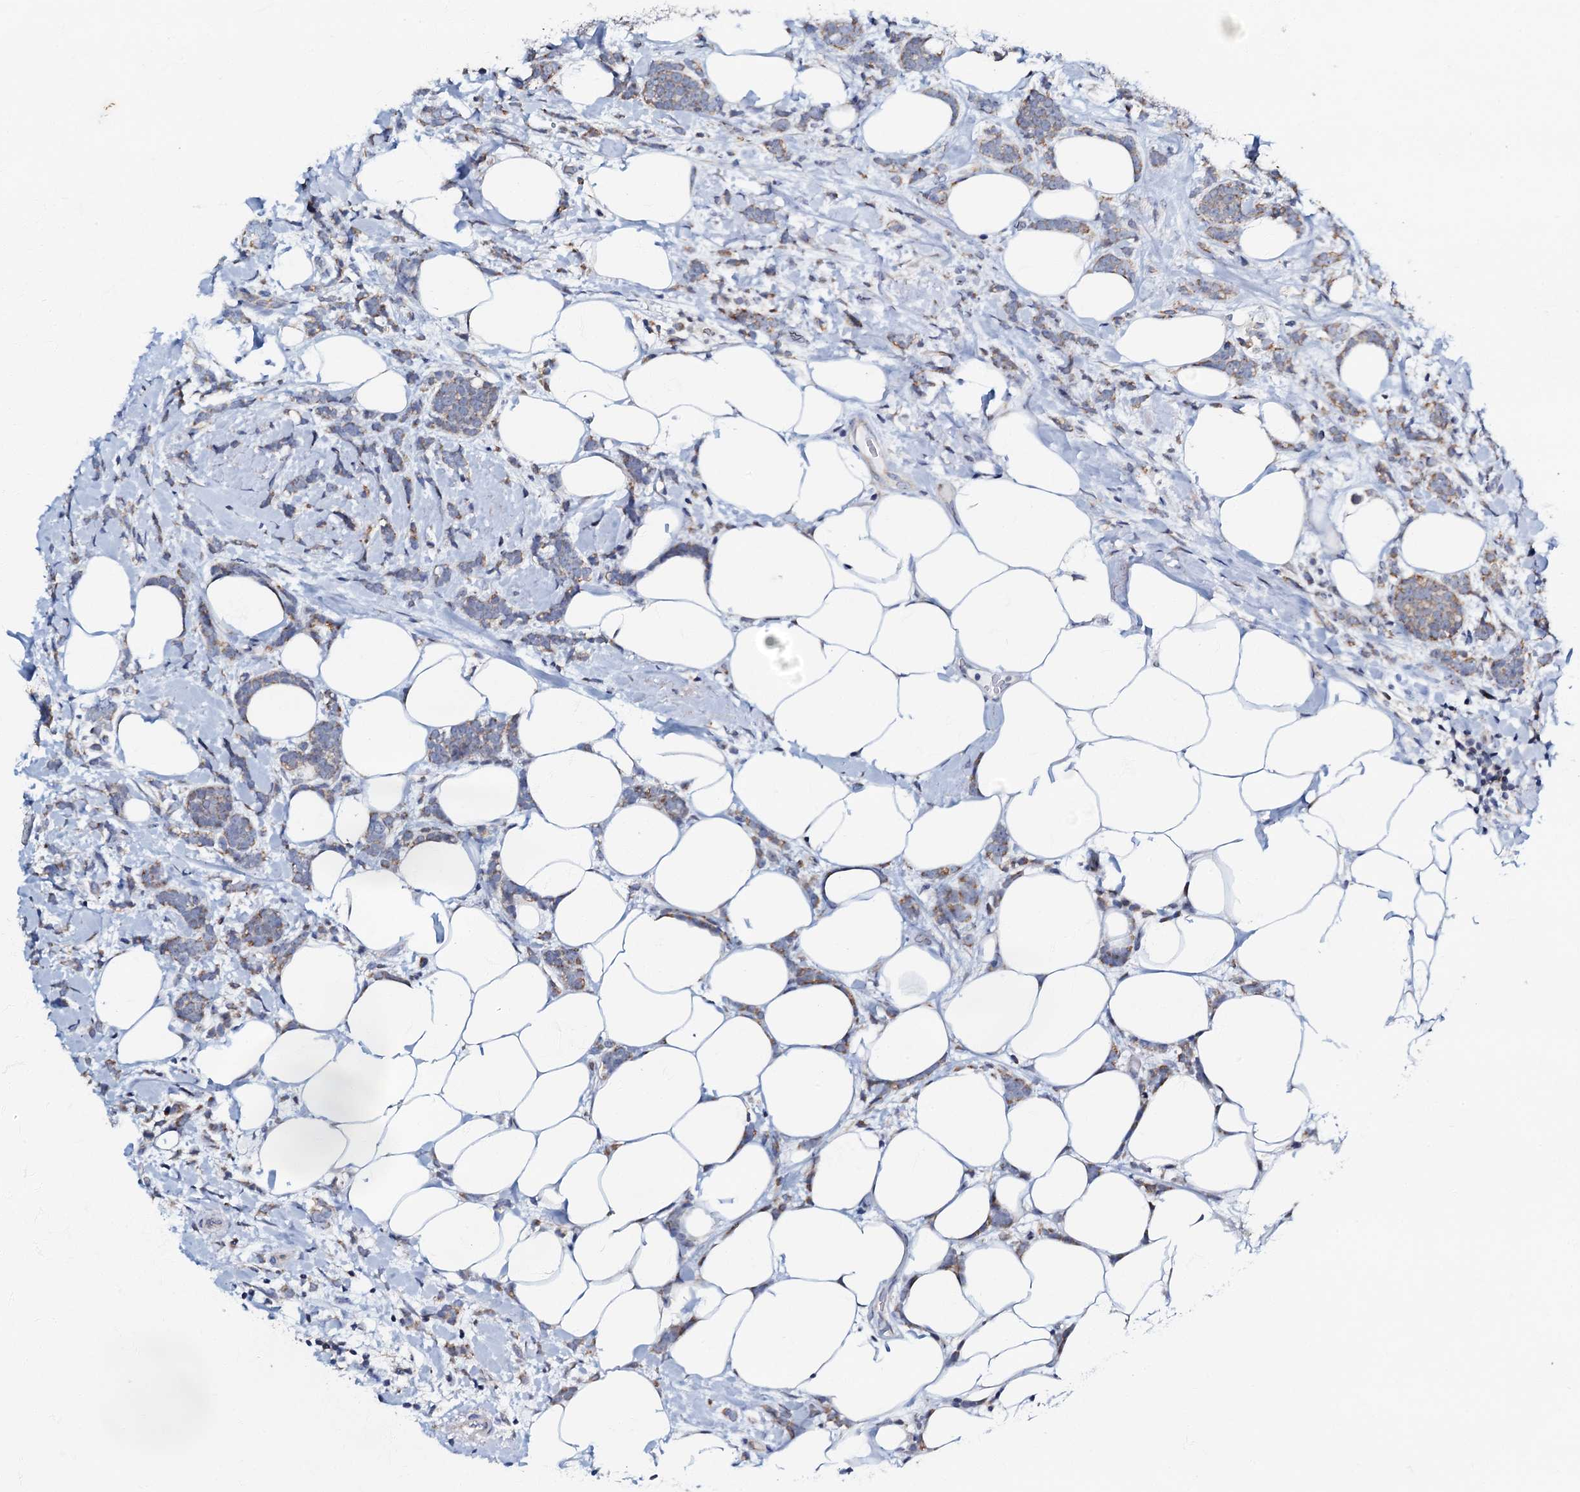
{"staining": {"intensity": "weak", "quantity": ">75%", "location": "cytoplasmic/membranous"}, "tissue": "breast cancer", "cell_type": "Tumor cells", "image_type": "cancer", "snomed": [{"axis": "morphology", "description": "Lobular carcinoma"}, {"axis": "topography", "description": "Breast"}], "caption": "About >75% of tumor cells in breast cancer show weak cytoplasmic/membranous protein positivity as visualized by brown immunohistochemical staining.", "gene": "MRPL51", "patient": {"sex": "female", "age": 58}}